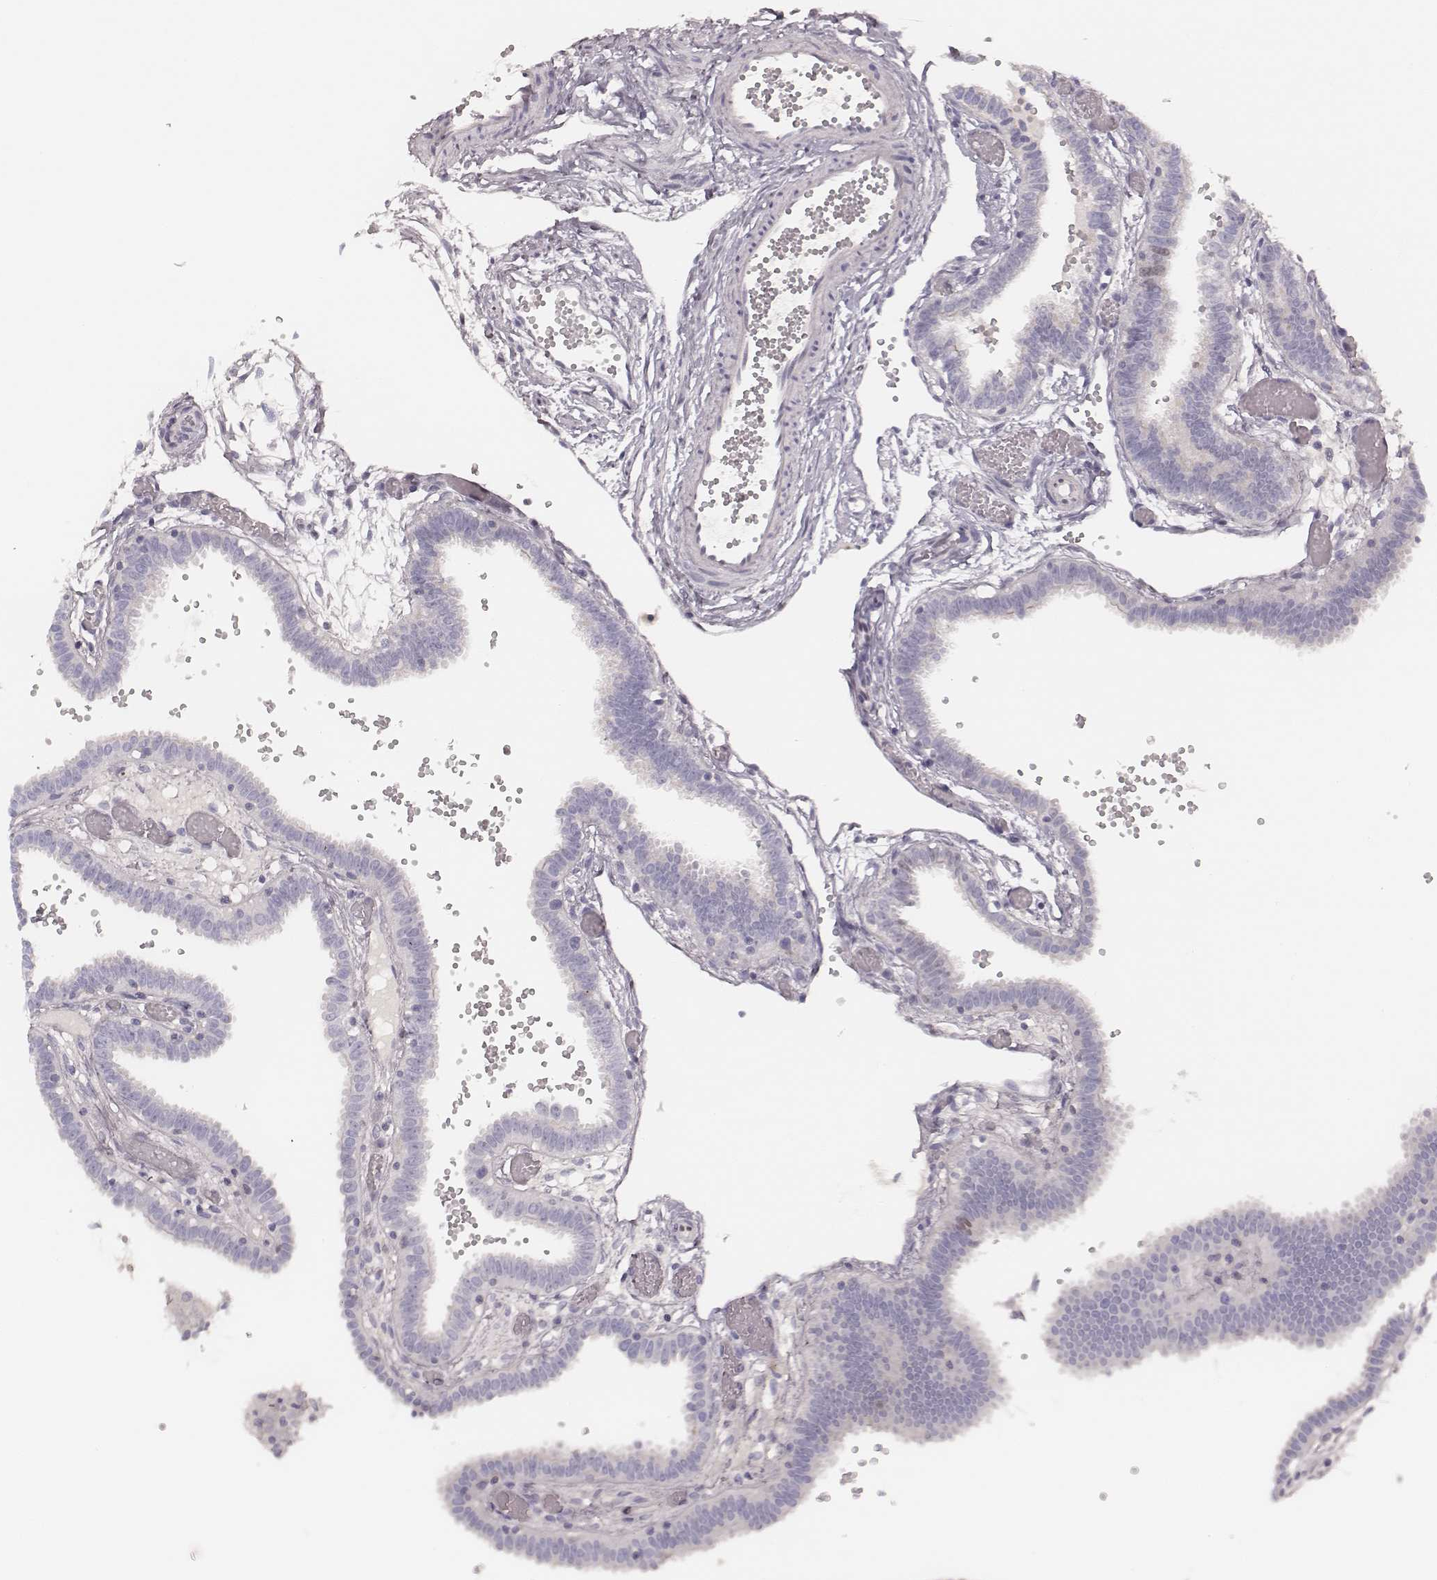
{"staining": {"intensity": "negative", "quantity": "none", "location": "none"}, "tissue": "fallopian tube", "cell_type": "Glandular cells", "image_type": "normal", "snomed": [{"axis": "morphology", "description": "Normal tissue, NOS"}, {"axis": "topography", "description": "Fallopian tube"}], "caption": "Glandular cells show no significant positivity in normal fallopian tube. (DAB (3,3'-diaminobenzidine) IHC with hematoxylin counter stain).", "gene": "MSX1", "patient": {"sex": "female", "age": 37}}